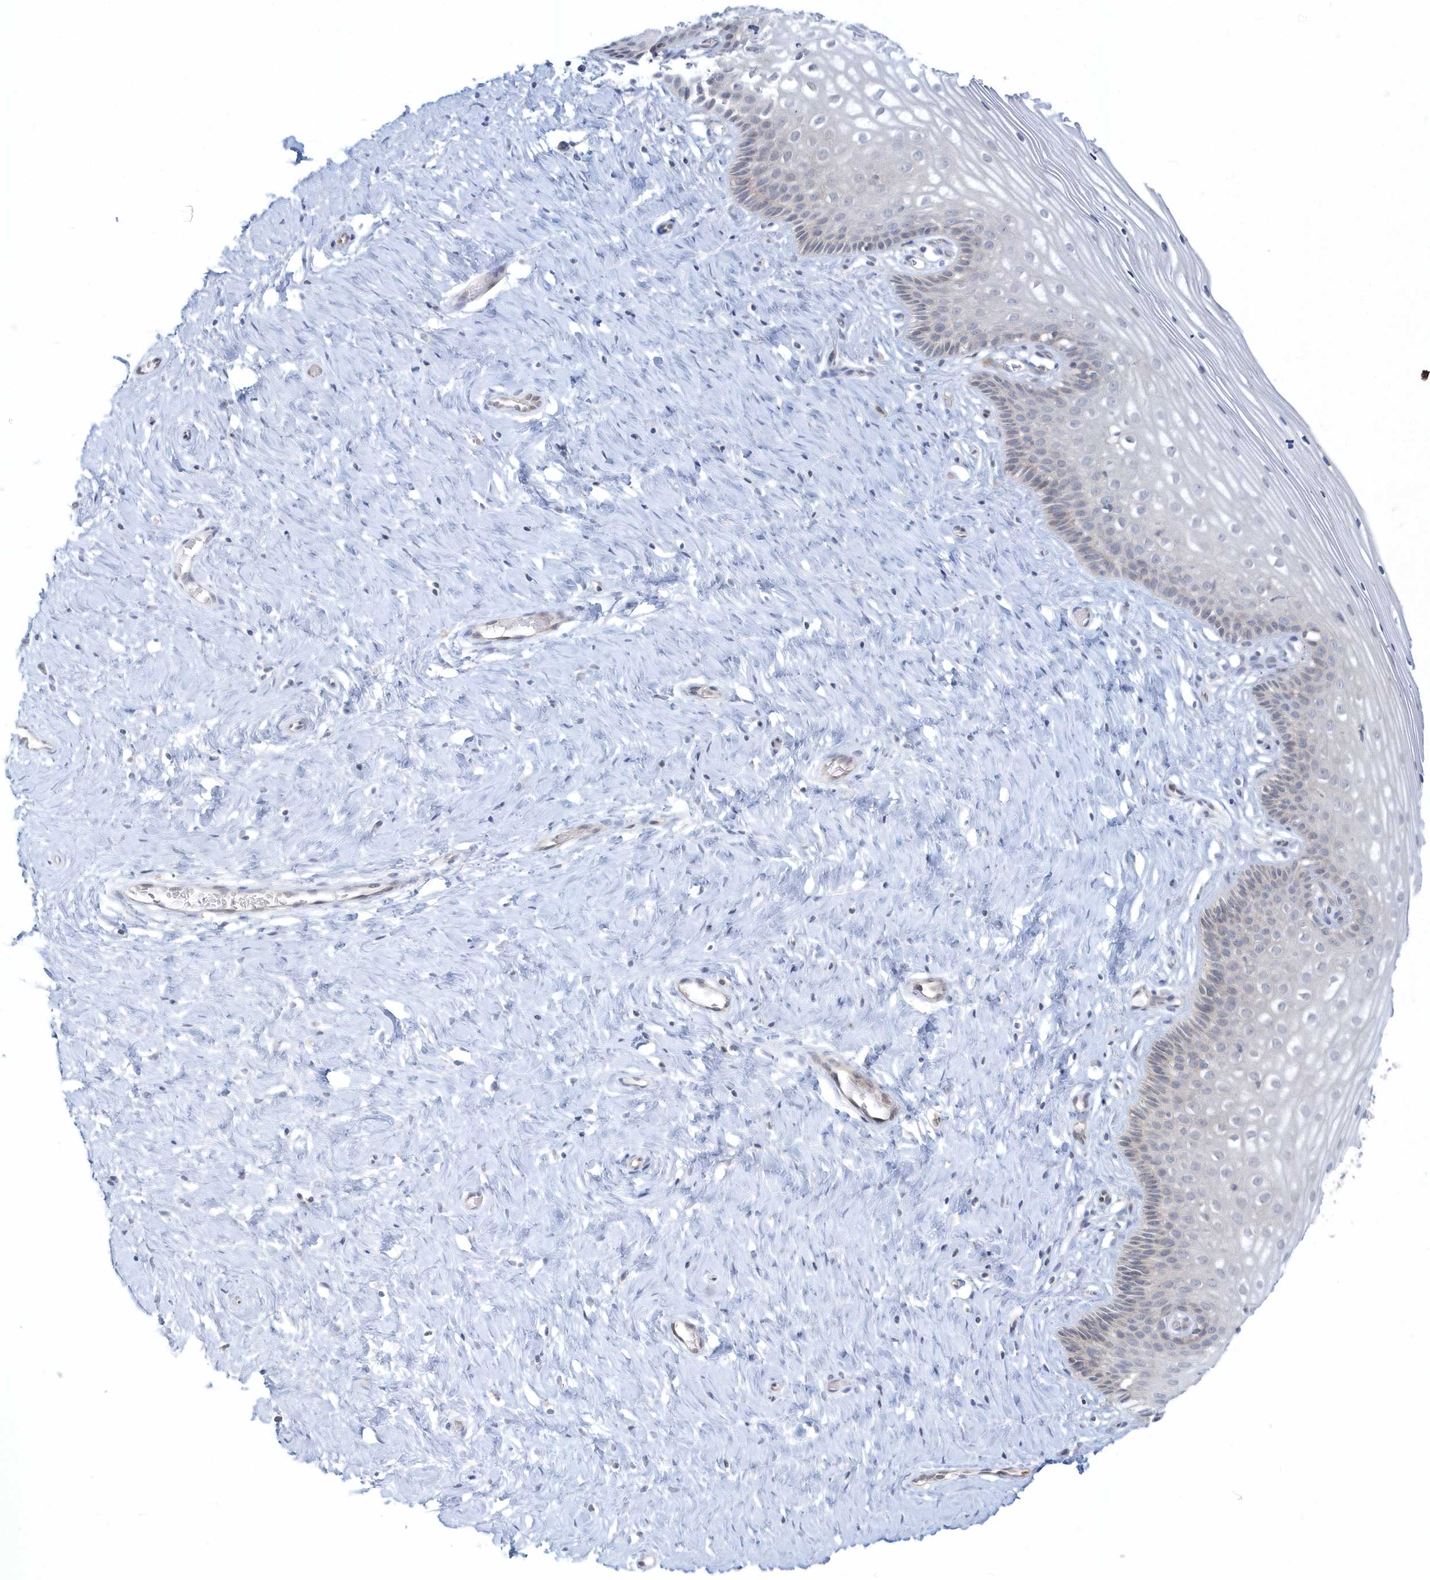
{"staining": {"intensity": "moderate", "quantity": ">75%", "location": "cytoplasmic/membranous"}, "tissue": "cervix", "cell_type": "Glandular cells", "image_type": "normal", "snomed": [{"axis": "morphology", "description": "Normal tissue, NOS"}, {"axis": "topography", "description": "Cervix"}], "caption": "Glandular cells display medium levels of moderate cytoplasmic/membranous expression in approximately >75% of cells in unremarkable cervix. (Brightfield microscopy of DAB IHC at high magnification).", "gene": "RNF7", "patient": {"sex": "female", "age": 33}}